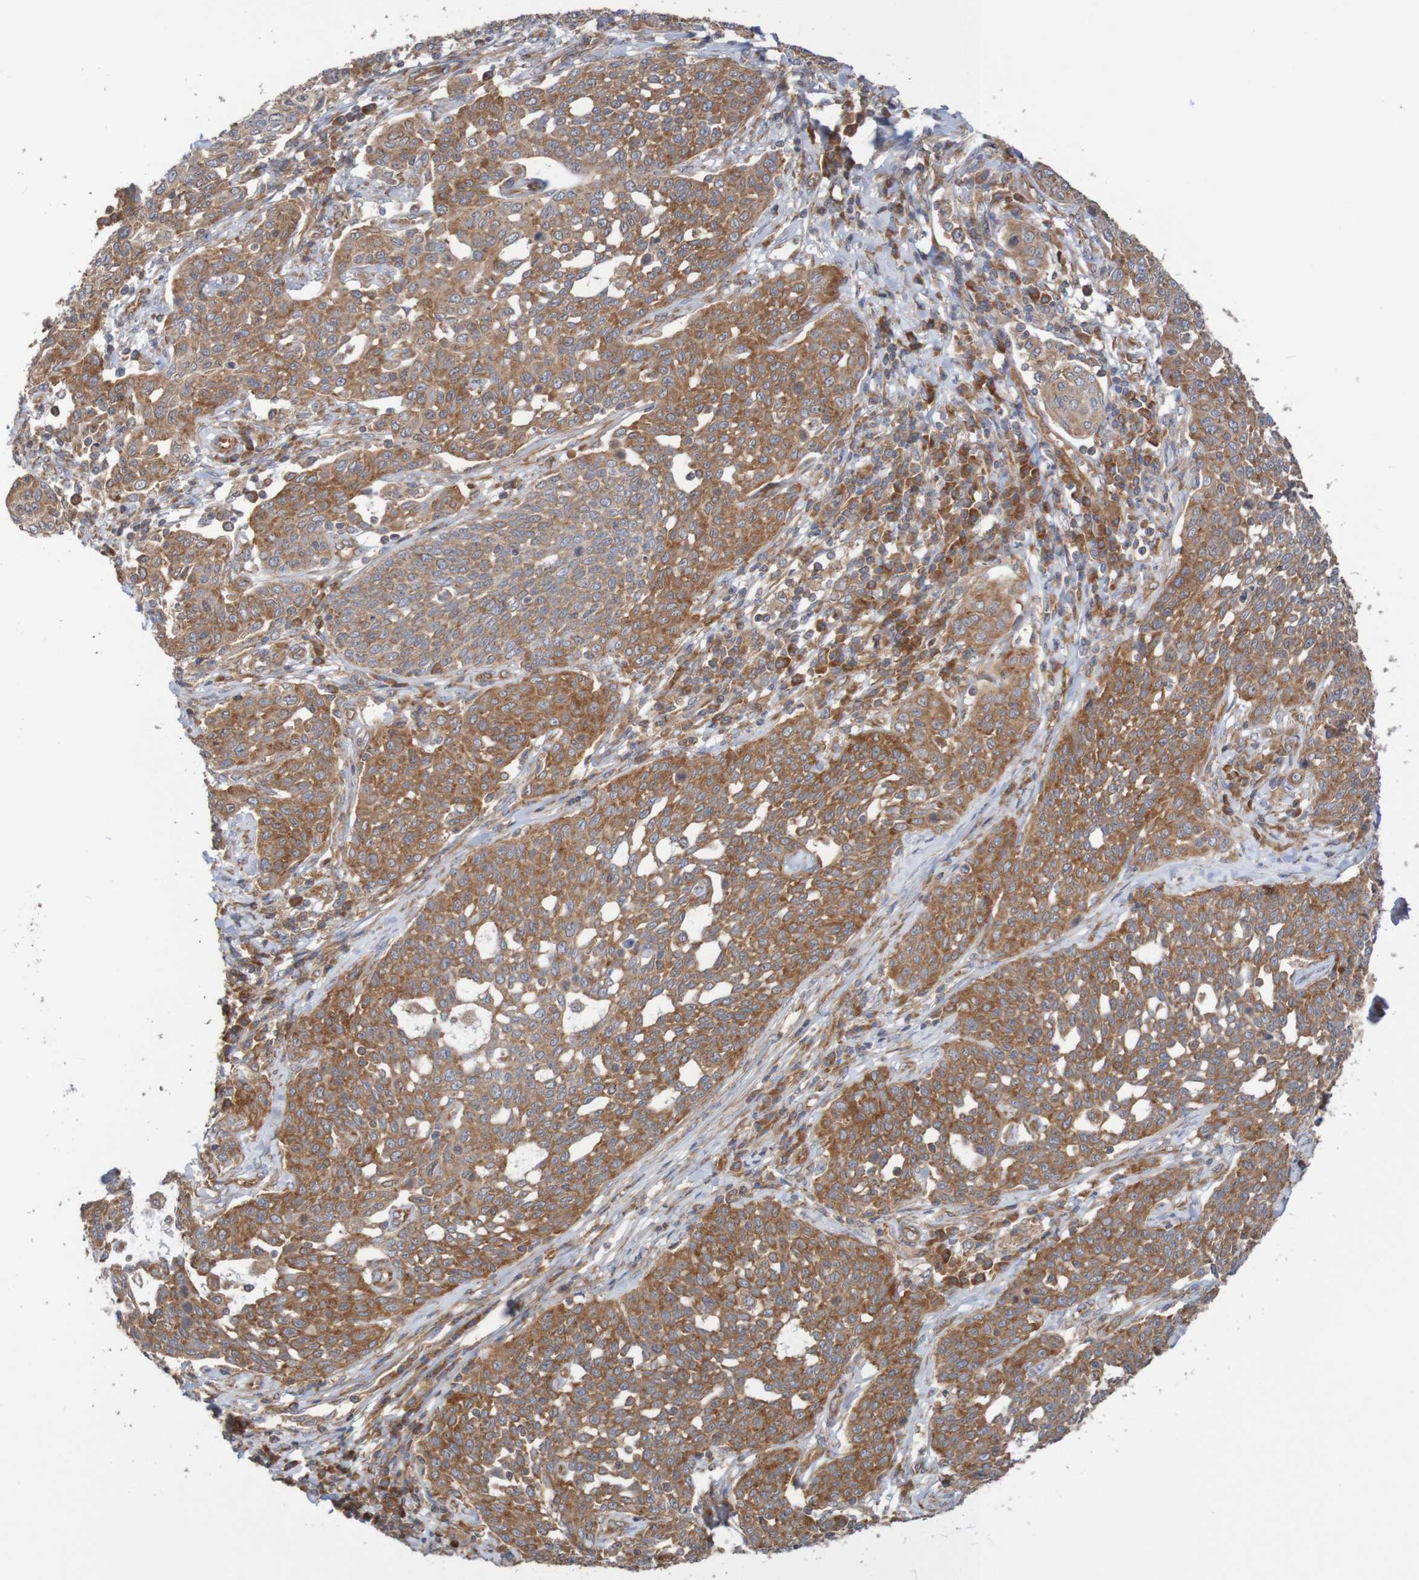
{"staining": {"intensity": "strong", "quantity": ">75%", "location": "cytoplasmic/membranous"}, "tissue": "cervical cancer", "cell_type": "Tumor cells", "image_type": "cancer", "snomed": [{"axis": "morphology", "description": "Squamous cell carcinoma, NOS"}, {"axis": "topography", "description": "Cervix"}], "caption": "Immunohistochemical staining of human cervical cancer (squamous cell carcinoma) demonstrates high levels of strong cytoplasmic/membranous protein positivity in approximately >75% of tumor cells. Nuclei are stained in blue.", "gene": "LRRC47", "patient": {"sex": "female", "age": 34}}